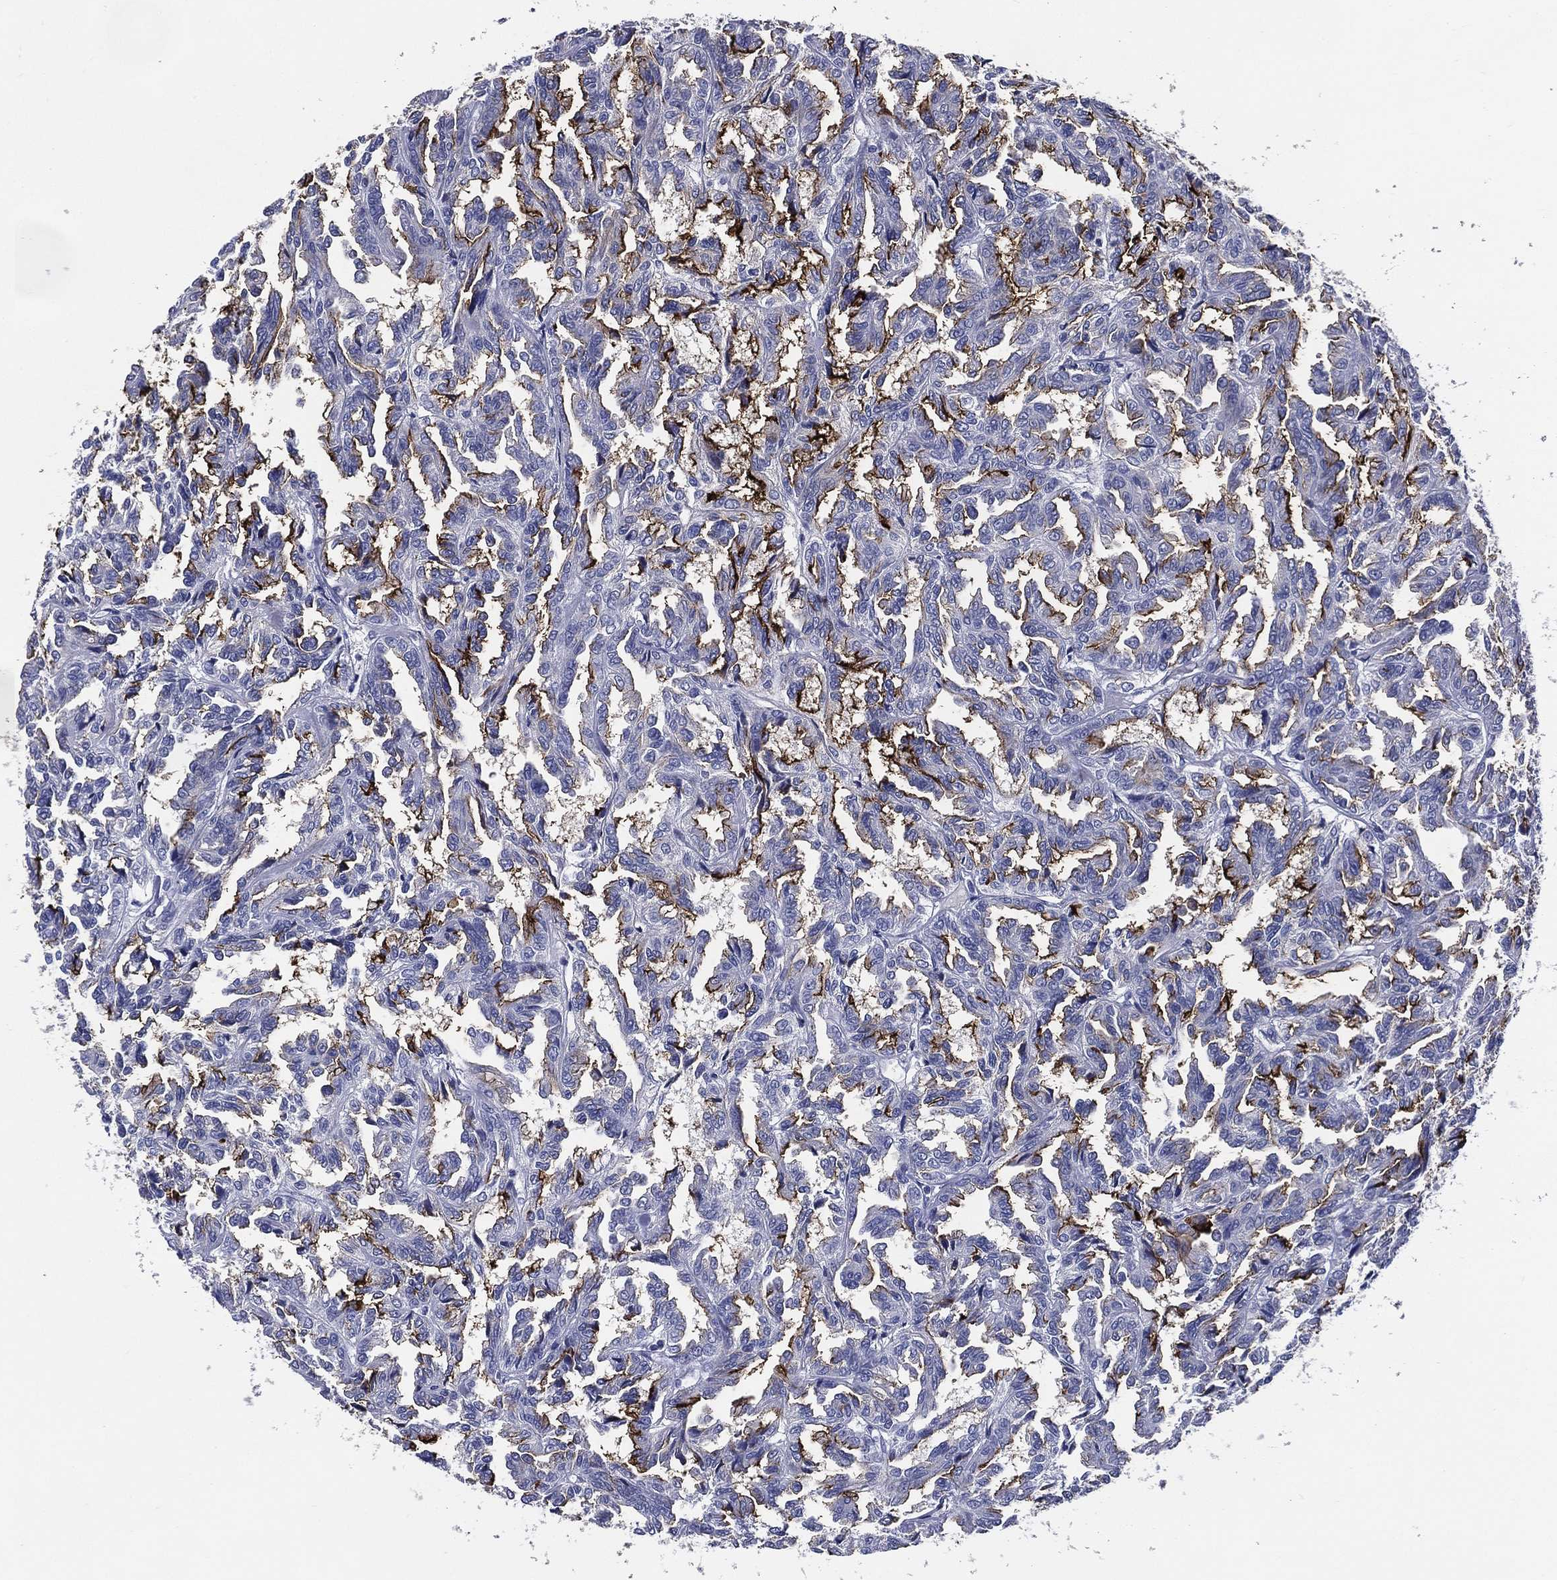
{"staining": {"intensity": "strong", "quantity": "<25%", "location": "cytoplasmic/membranous"}, "tissue": "renal cancer", "cell_type": "Tumor cells", "image_type": "cancer", "snomed": [{"axis": "morphology", "description": "Adenocarcinoma, NOS"}, {"axis": "topography", "description": "Kidney"}], "caption": "Immunohistochemistry (IHC) photomicrograph of renal cancer (adenocarcinoma) stained for a protein (brown), which reveals medium levels of strong cytoplasmic/membranous staining in about <25% of tumor cells.", "gene": "ACE2", "patient": {"sex": "male", "age": 79}}